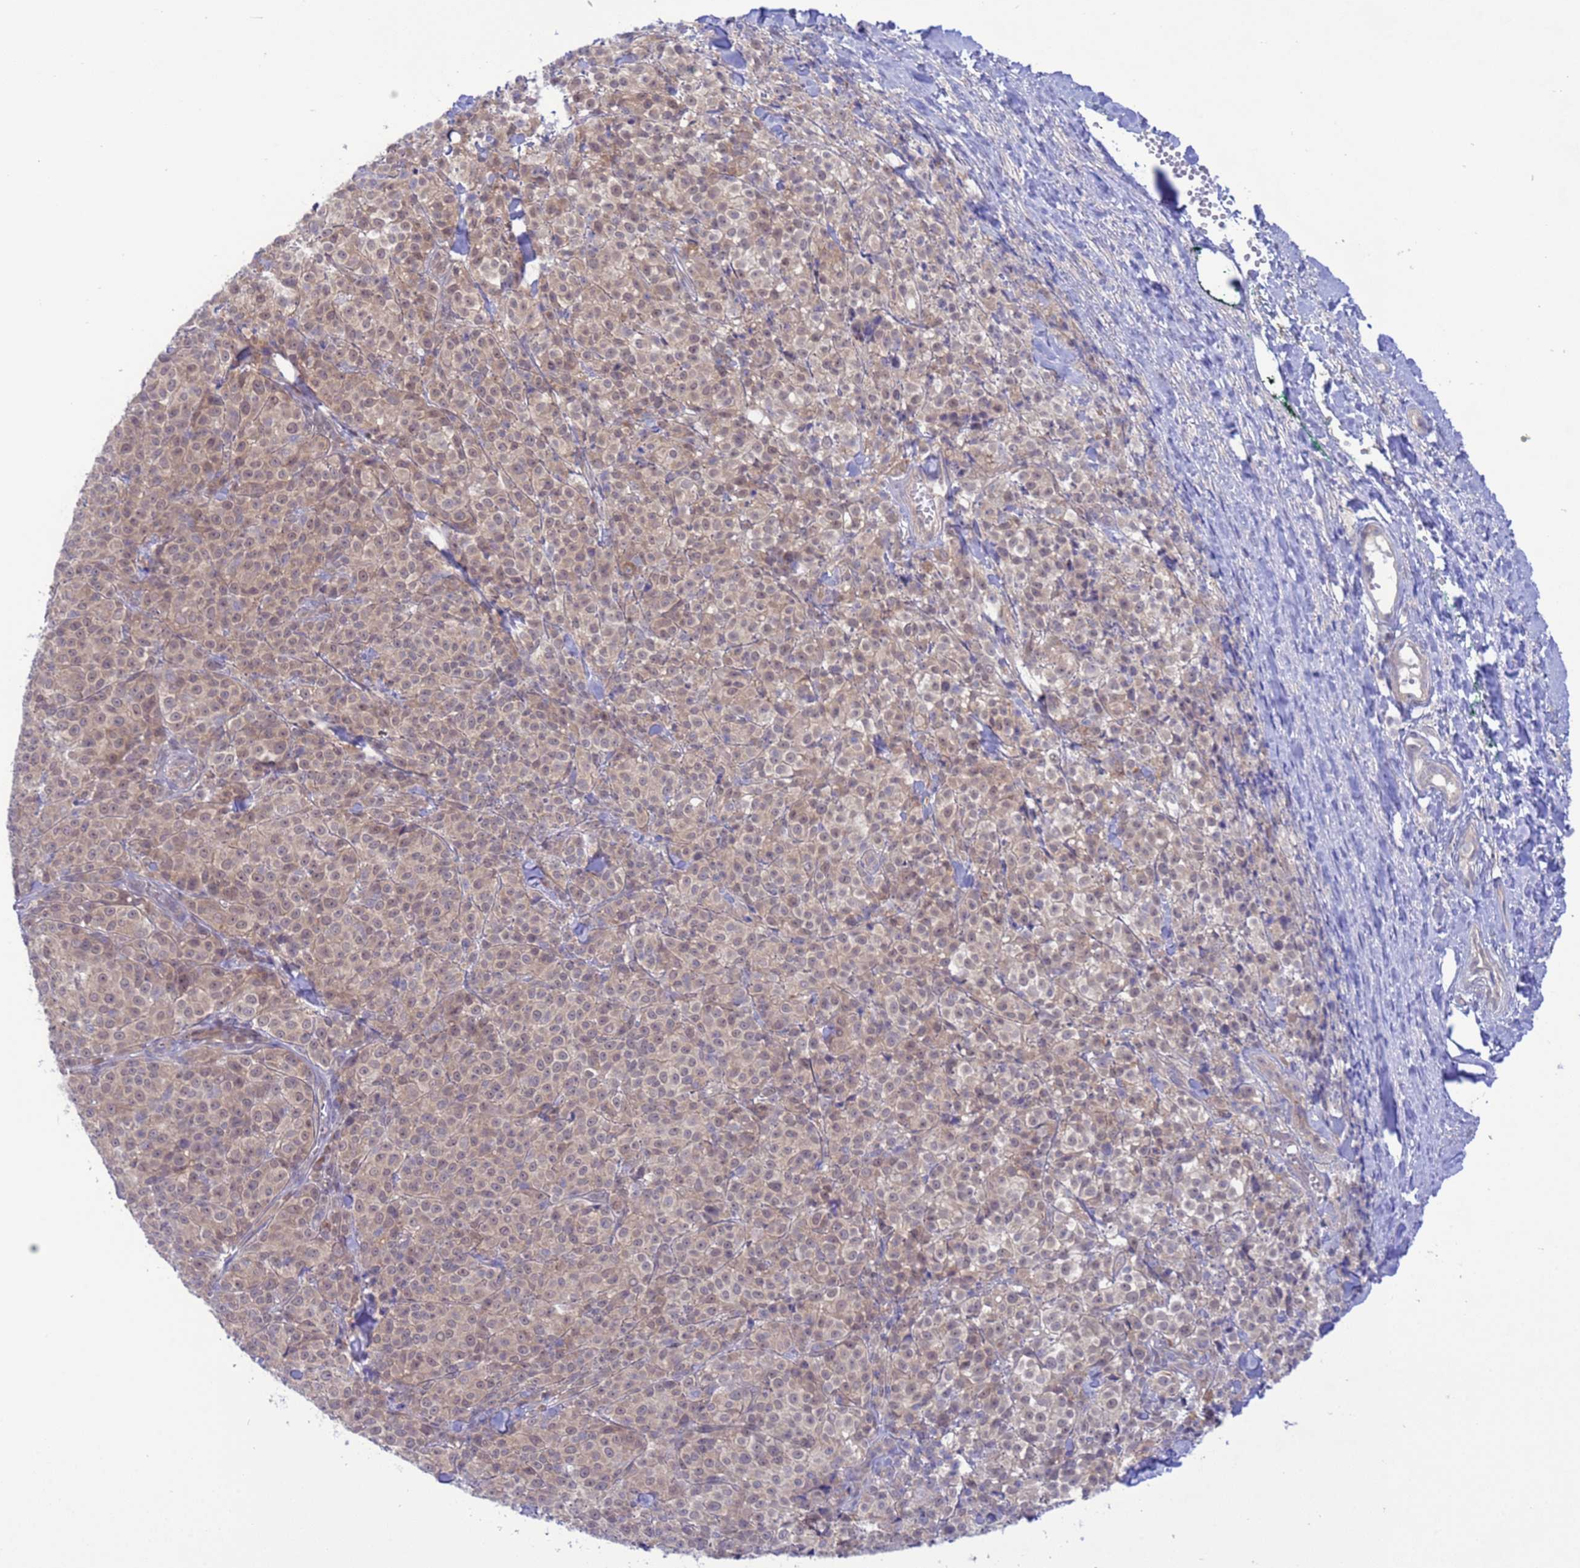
{"staining": {"intensity": "weak", "quantity": ">75%", "location": "cytoplasmic/membranous,nuclear"}, "tissue": "melanoma", "cell_type": "Tumor cells", "image_type": "cancer", "snomed": [{"axis": "morphology", "description": "Normal tissue, NOS"}, {"axis": "morphology", "description": "Malignant melanoma, NOS"}, {"axis": "topography", "description": "Skin"}], "caption": "Immunohistochemical staining of human malignant melanoma shows low levels of weak cytoplasmic/membranous and nuclear protein expression in approximately >75% of tumor cells.", "gene": "ZNF461", "patient": {"sex": "female", "age": 34}}